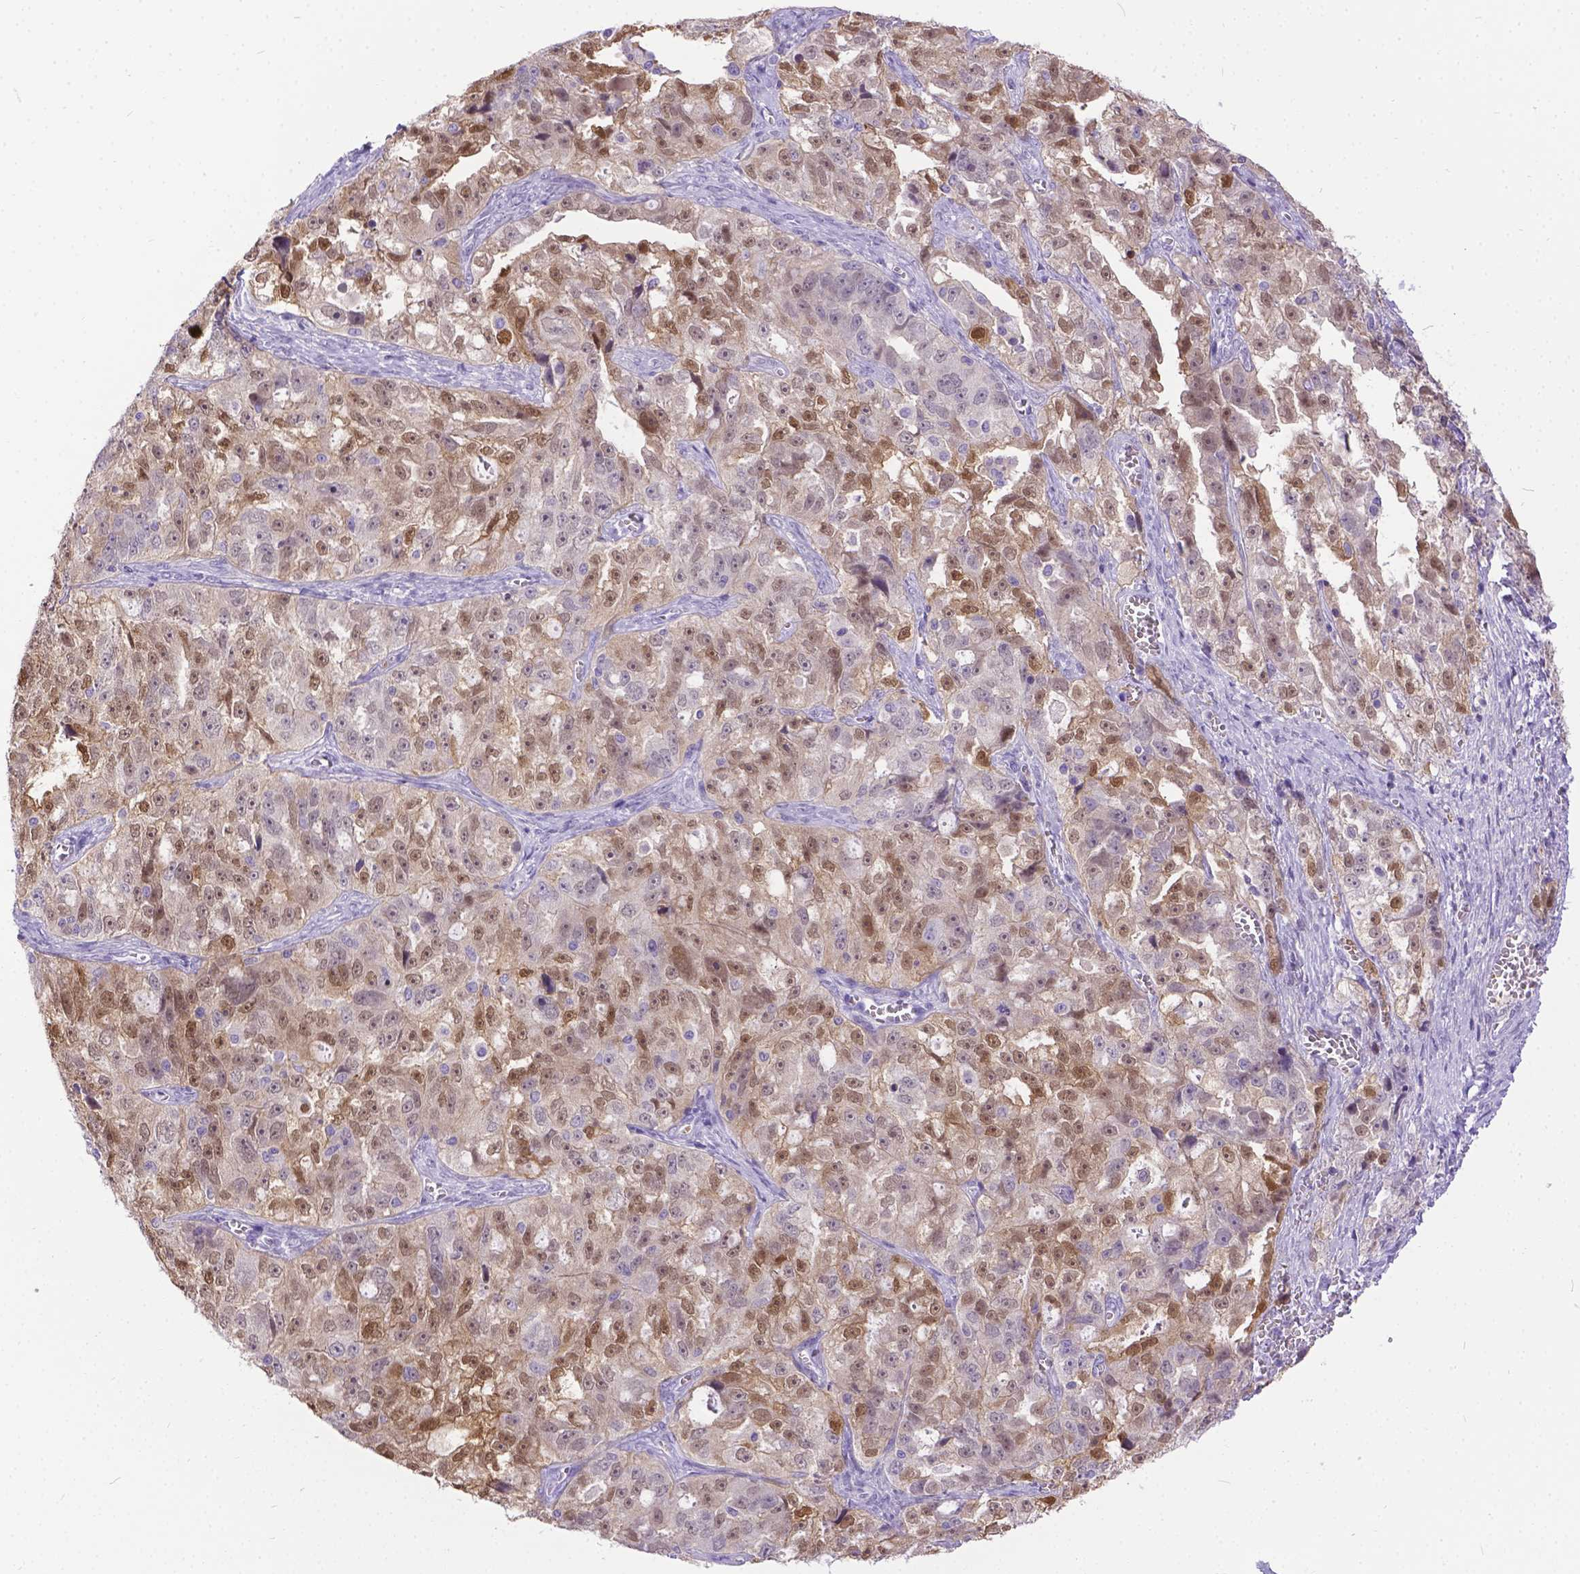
{"staining": {"intensity": "weak", "quantity": ">75%", "location": "cytoplasmic/membranous,nuclear"}, "tissue": "ovarian cancer", "cell_type": "Tumor cells", "image_type": "cancer", "snomed": [{"axis": "morphology", "description": "Cystadenocarcinoma, serous, NOS"}, {"axis": "topography", "description": "Ovary"}], "caption": "Brown immunohistochemical staining in human ovarian serous cystadenocarcinoma displays weak cytoplasmic/membranous and nuclear positivity in approximately >75% of tumor cells. (DAB IHC with brightfield microscopy, high magnification).", "gene": "TMEM169", "patient": {"sex": "female", "age": 51}}